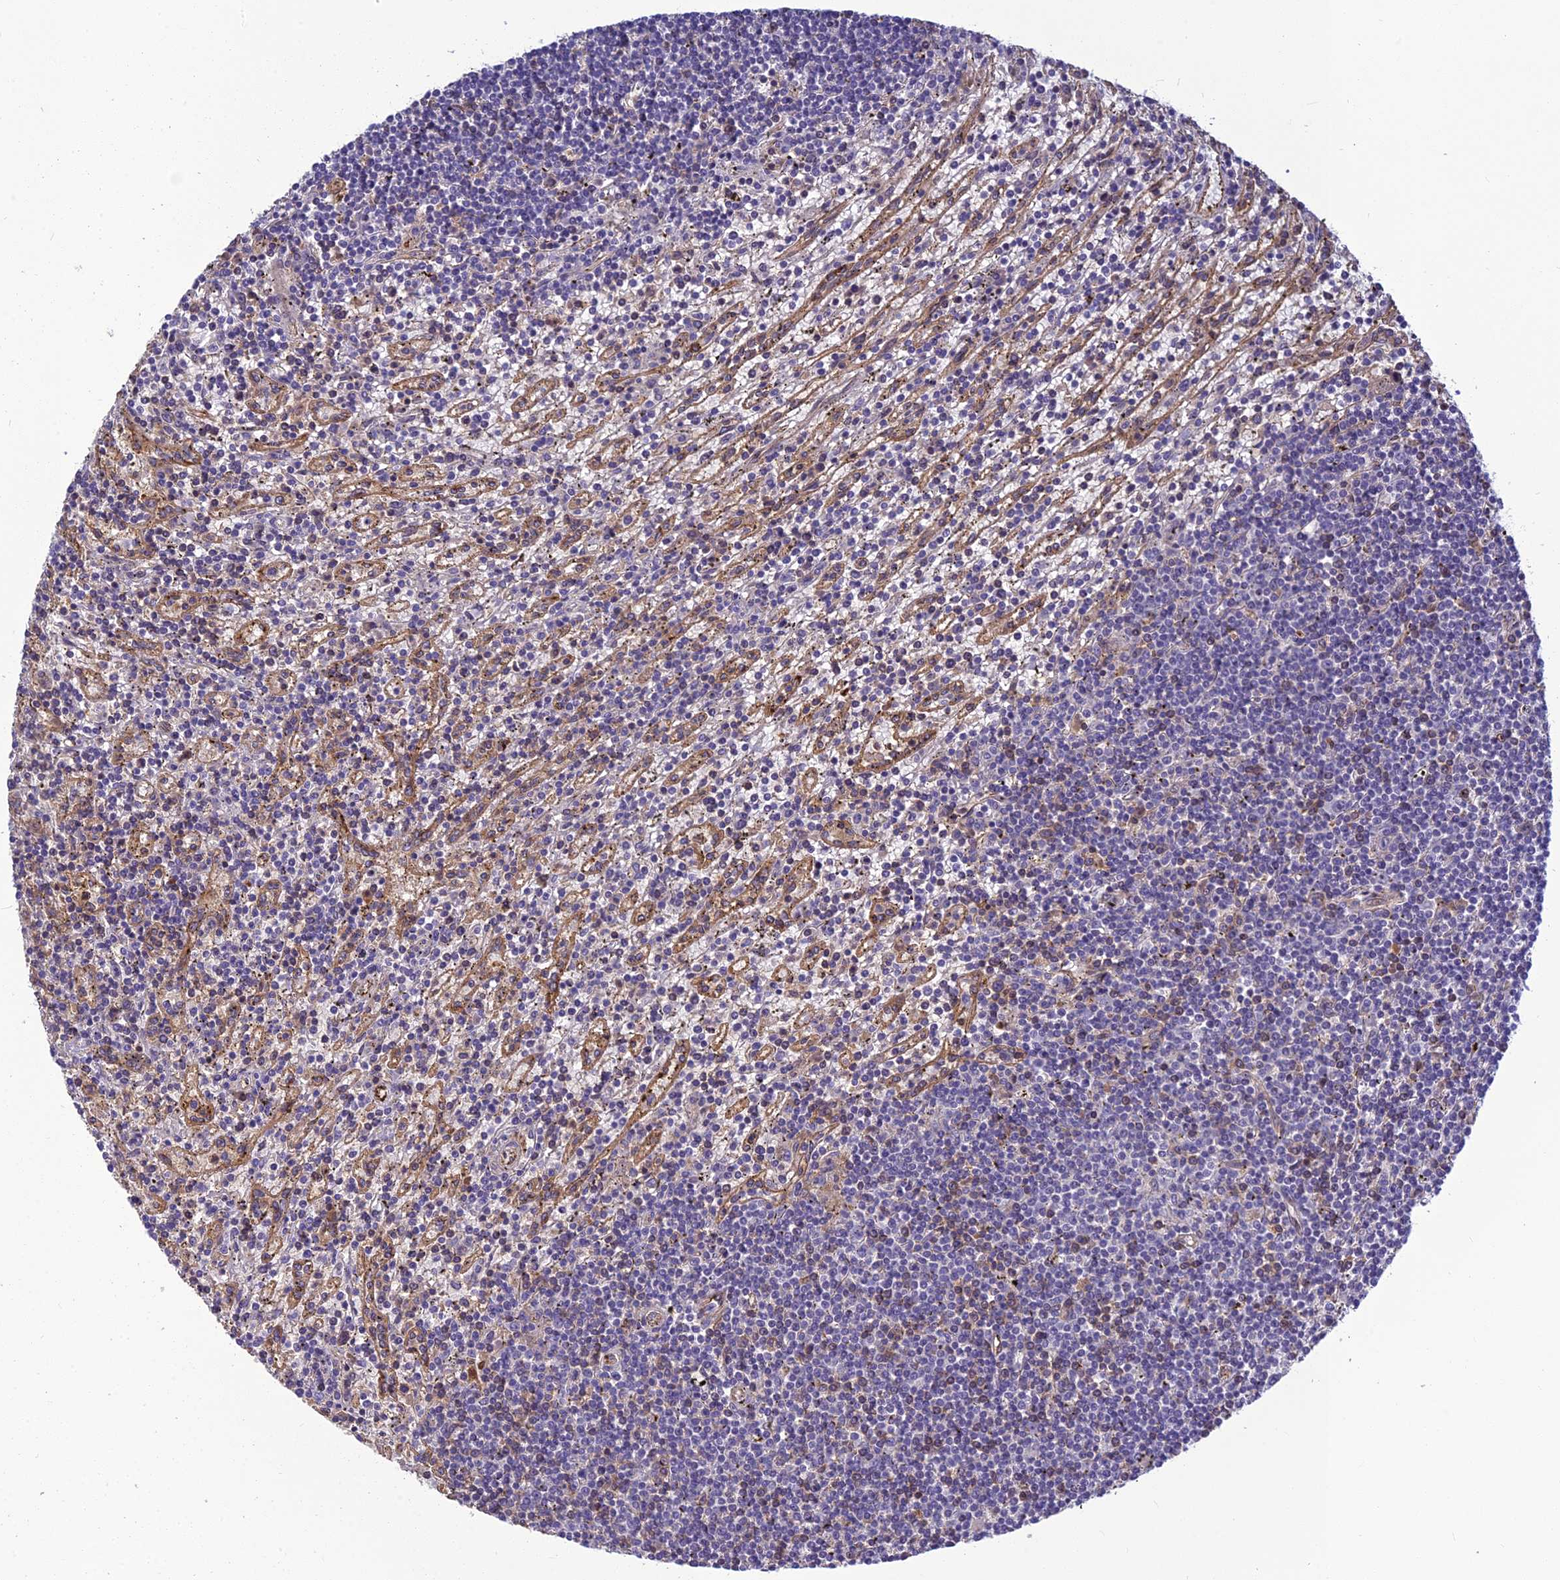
{"staining": {"intensity": "negative", "quantity": "none", "location": "none"}, "tissue": "lymphoma", "cell_type": "Tumor cells", "image_type": "cancer", "snomed": [{"axis": "morphology", "description": "Malignant lymphoma, non-Hodgkin's type, Low grade"}, {"axis": "topography", "description": "Spleen"}], "caption": "This is an IHC photomicrograph of malignant lymphoma, non-Hodgkin's type (low-grade). There is no positivity in tumor cells.", "gene": "CLEC11A", "patient": {"sex": "male", "age": 76}}